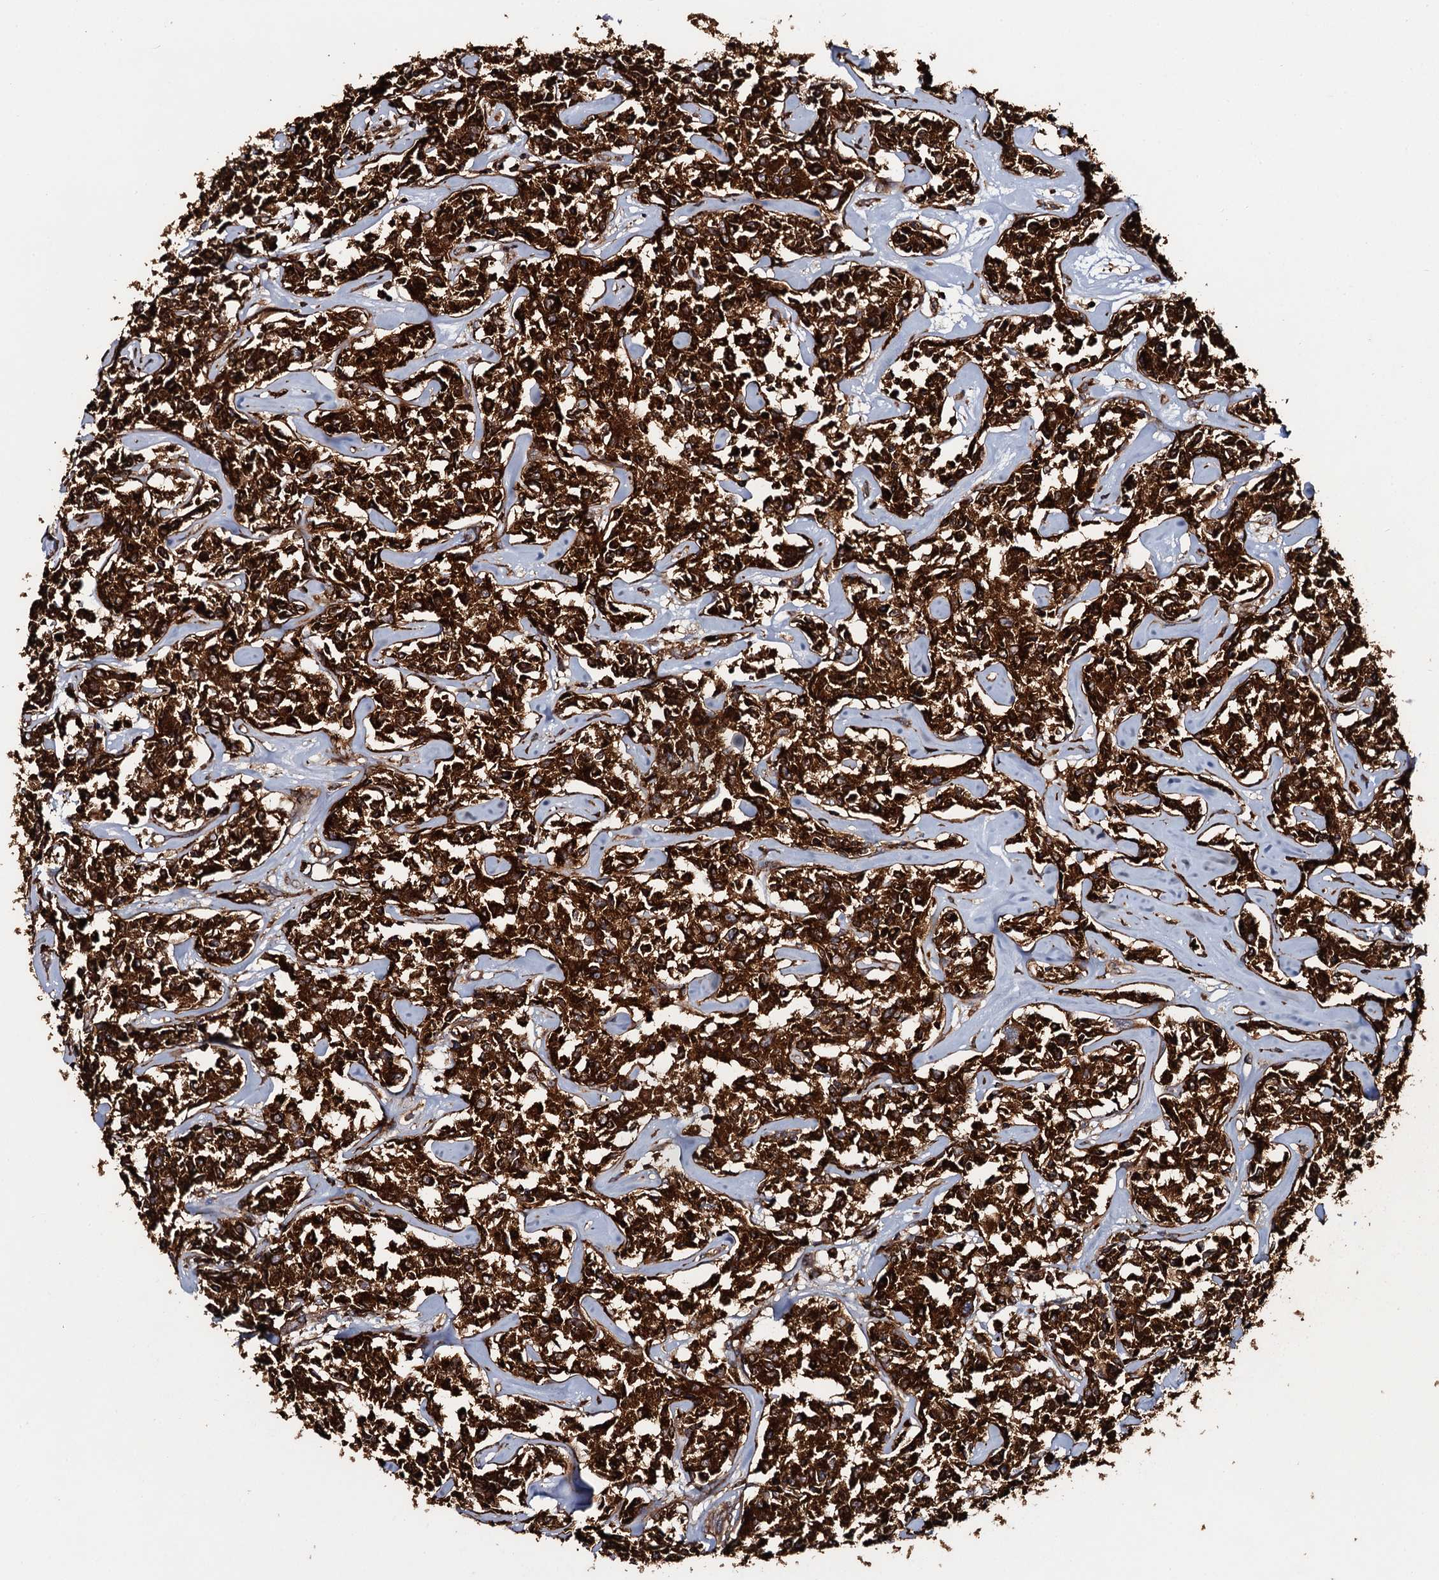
{"staining": {"intensity": "strong", "quantity": ">75%", "location": "cytoplasmic/membranous"}, "tissue": "lymphoma", "cell_type": "Tumor cells", "image_type": "cancer", "snomed": [{"axis": "morphology", "description": "Malignant lymphoma, non-Hodgkin's type, Low grade"}, {"axis": "topography", "description": "Small intestine"}], "caption": "The histopathology image exhibits immunohistochemical staining of malignant lymphoma, non-Hodgkin's type (low-grade). There is strong cytoplasmic/membranous expression is appreciated in approximately >75% of tumor cells.", "gene": "VWA8", "patient": {"sex": "female", "age": 59}}